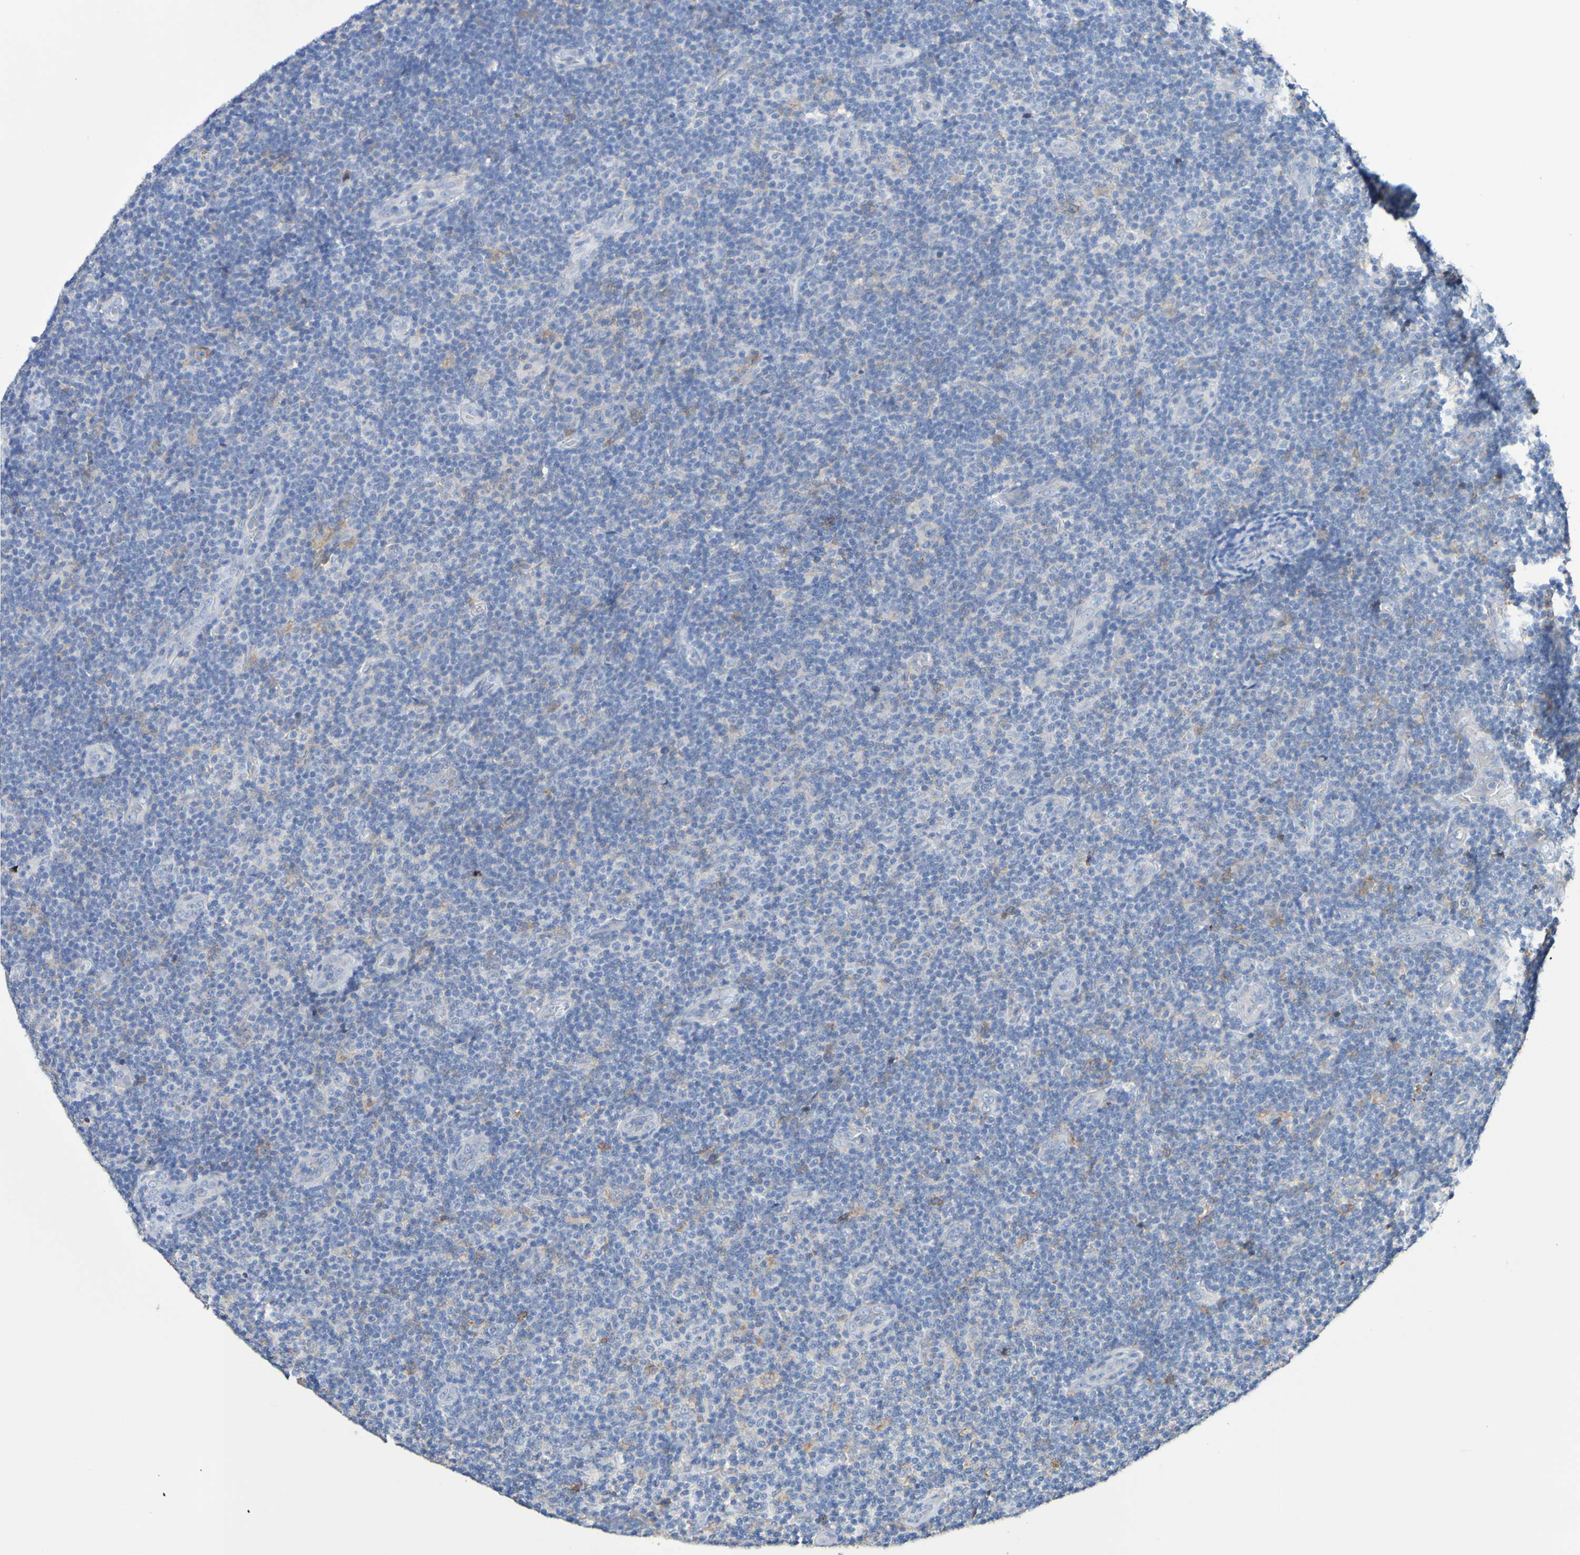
{"staining": {"intensity": "negative", "quantity": "none", "location": "none"}, "tissue": "lymphoma", "cell_type": "Tumor cells", "image_type": "cancer", "snomed": [{"axis": "morphology", "description": "Malignant lymphoma, non-Hodgkin's type, Low grade"}, {"axis": "topography", "description": "Lymph node"}], "caption": "A photomicrograph of human low-grade malignant lymphoma, non-Hodgkin's type is negative for staining in tumor cells. (DAB immunohistochemistry (IHC) with hematoxylin counter stain).", "gene": "SLC3A2", "patient": {"sex": "male", "age": 83}}